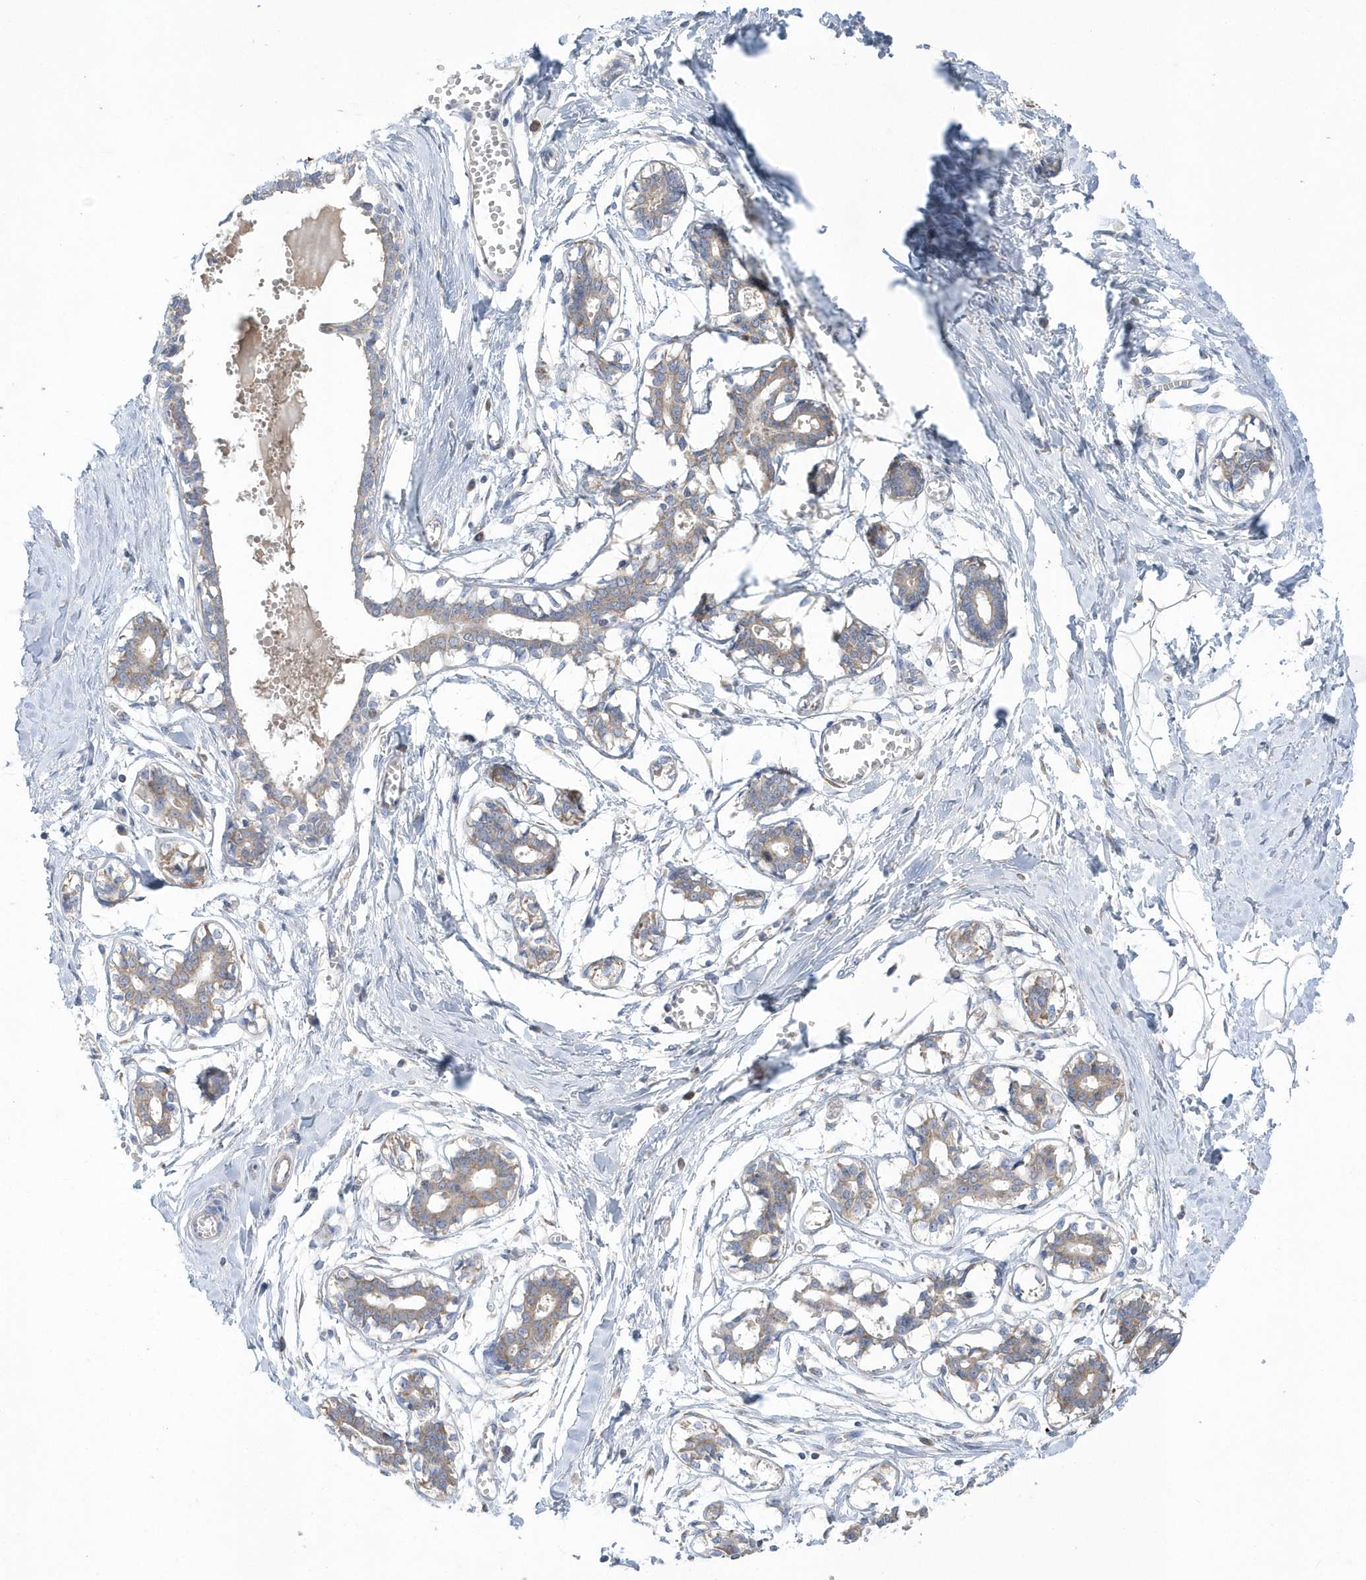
{"staining": {"intensity": "negative", "quantity": "none", "location": "none"}, "tissue": "breast", "cell_type": "Adipocytes", "image_type": "normal", "snomed": [{"axis": "morphology", "description": "Normal tissue, NOS"}, {"axis": "topography", "description": "Breast"}], "caption": "This is a histopathology image of IHC staining of unremarkable breast, which shows no expression in adipocytes.", "gene": "SPATA5", "patient": {"sex": "female", "age": 27}}